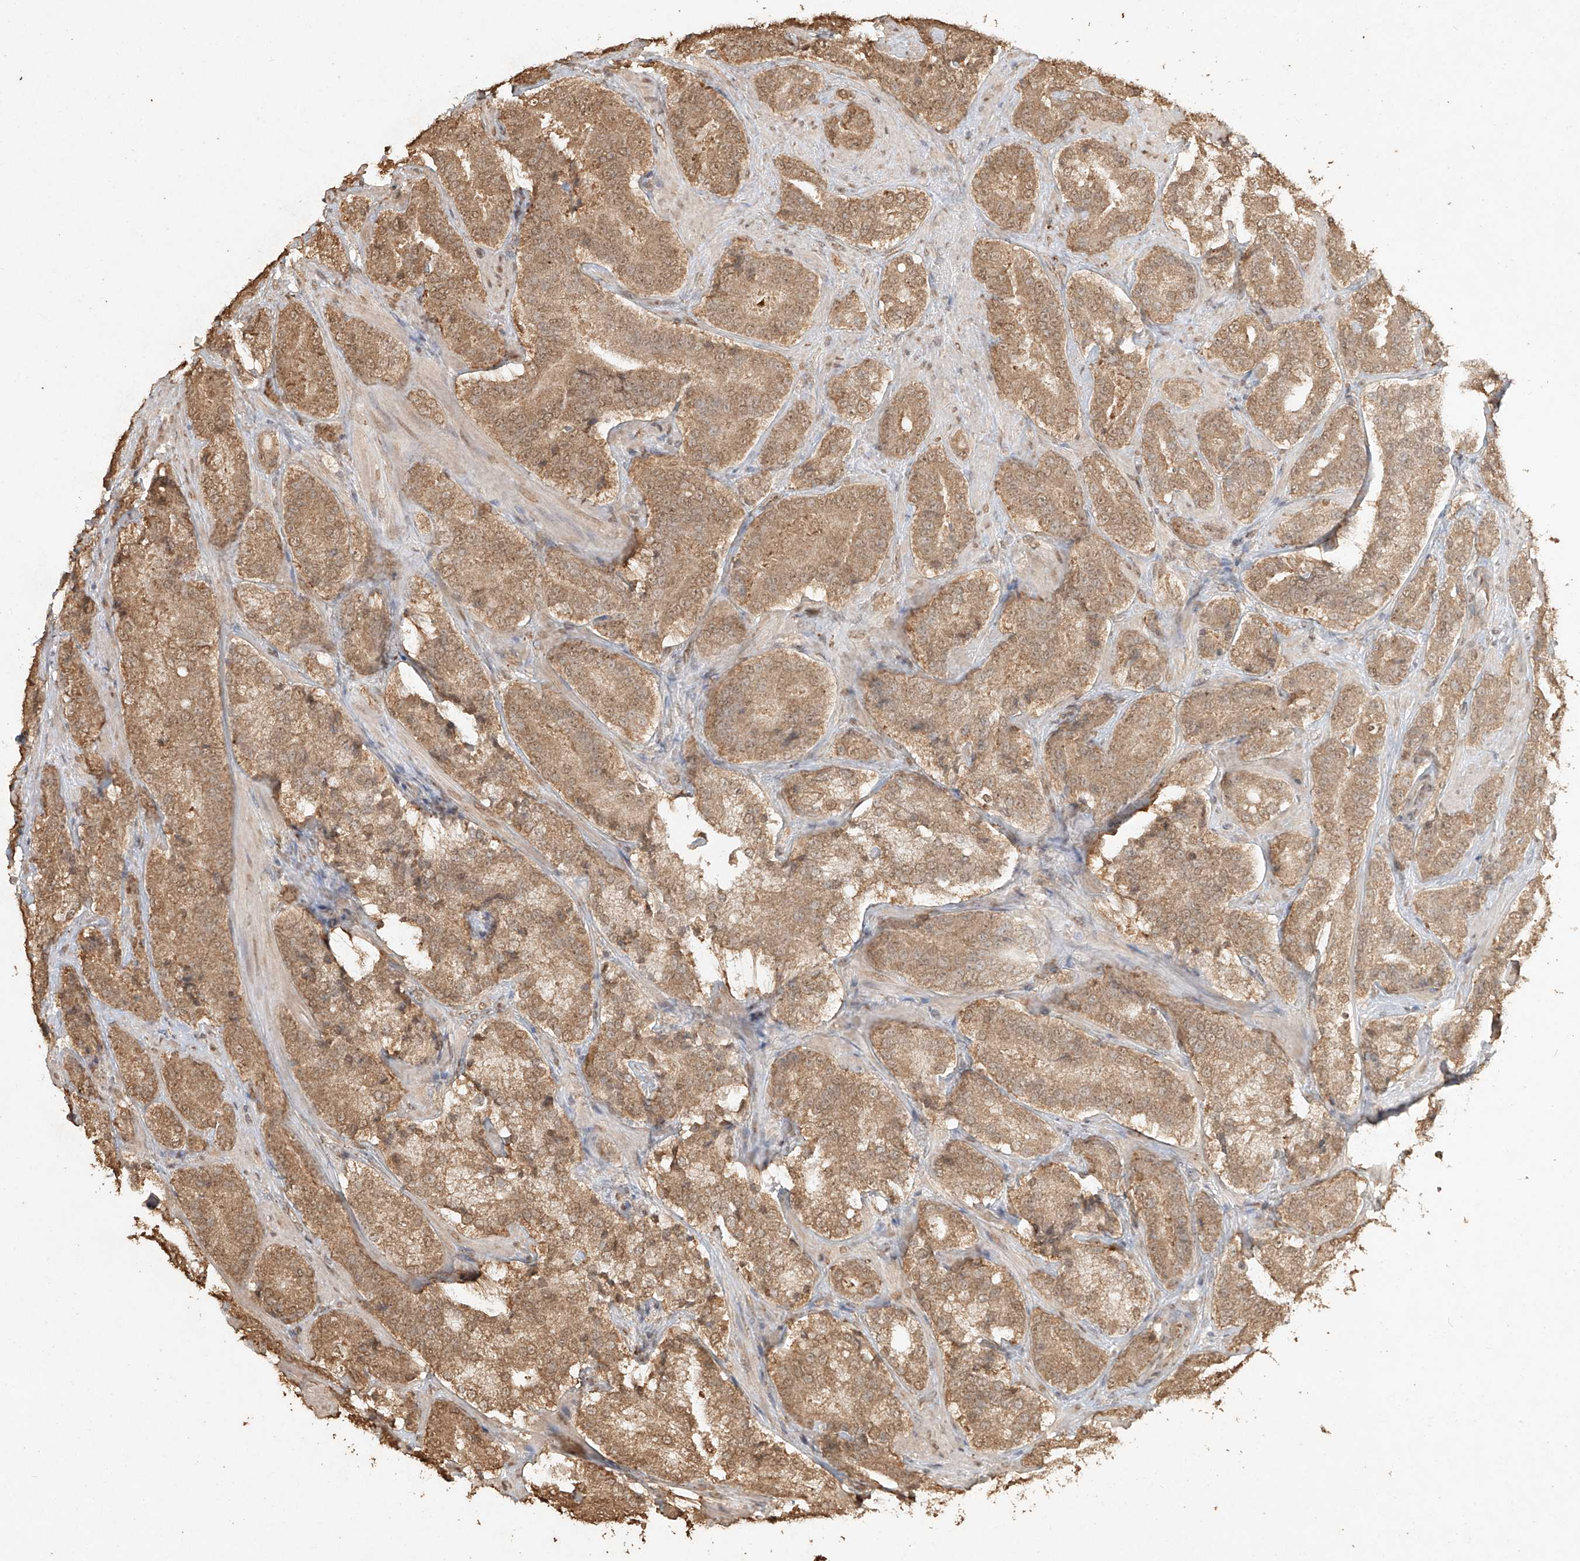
{"staining": {"intensity": "moderate", "quantity": ">75%", "location": "cytoplasmic/membranous,nuclear"}, "tissue": "prostate cancer", "cell_type": "Tumor cells", "image_type": "cancer", "snomed": [{"axis": "morphology", "description": "Adenocarcinoma, High grade"}, {"axis": "topography", "description": "Prostate"}], "caption": "This is an image of IHC staining of prostate cancer (high-grade adenocarcinoma), which shows moderate staining in the cytoplasmic/membranous and nuclear of tumor cells.", "gene": "TIGAR", "patient": {"sex": "male", "age": 60}}